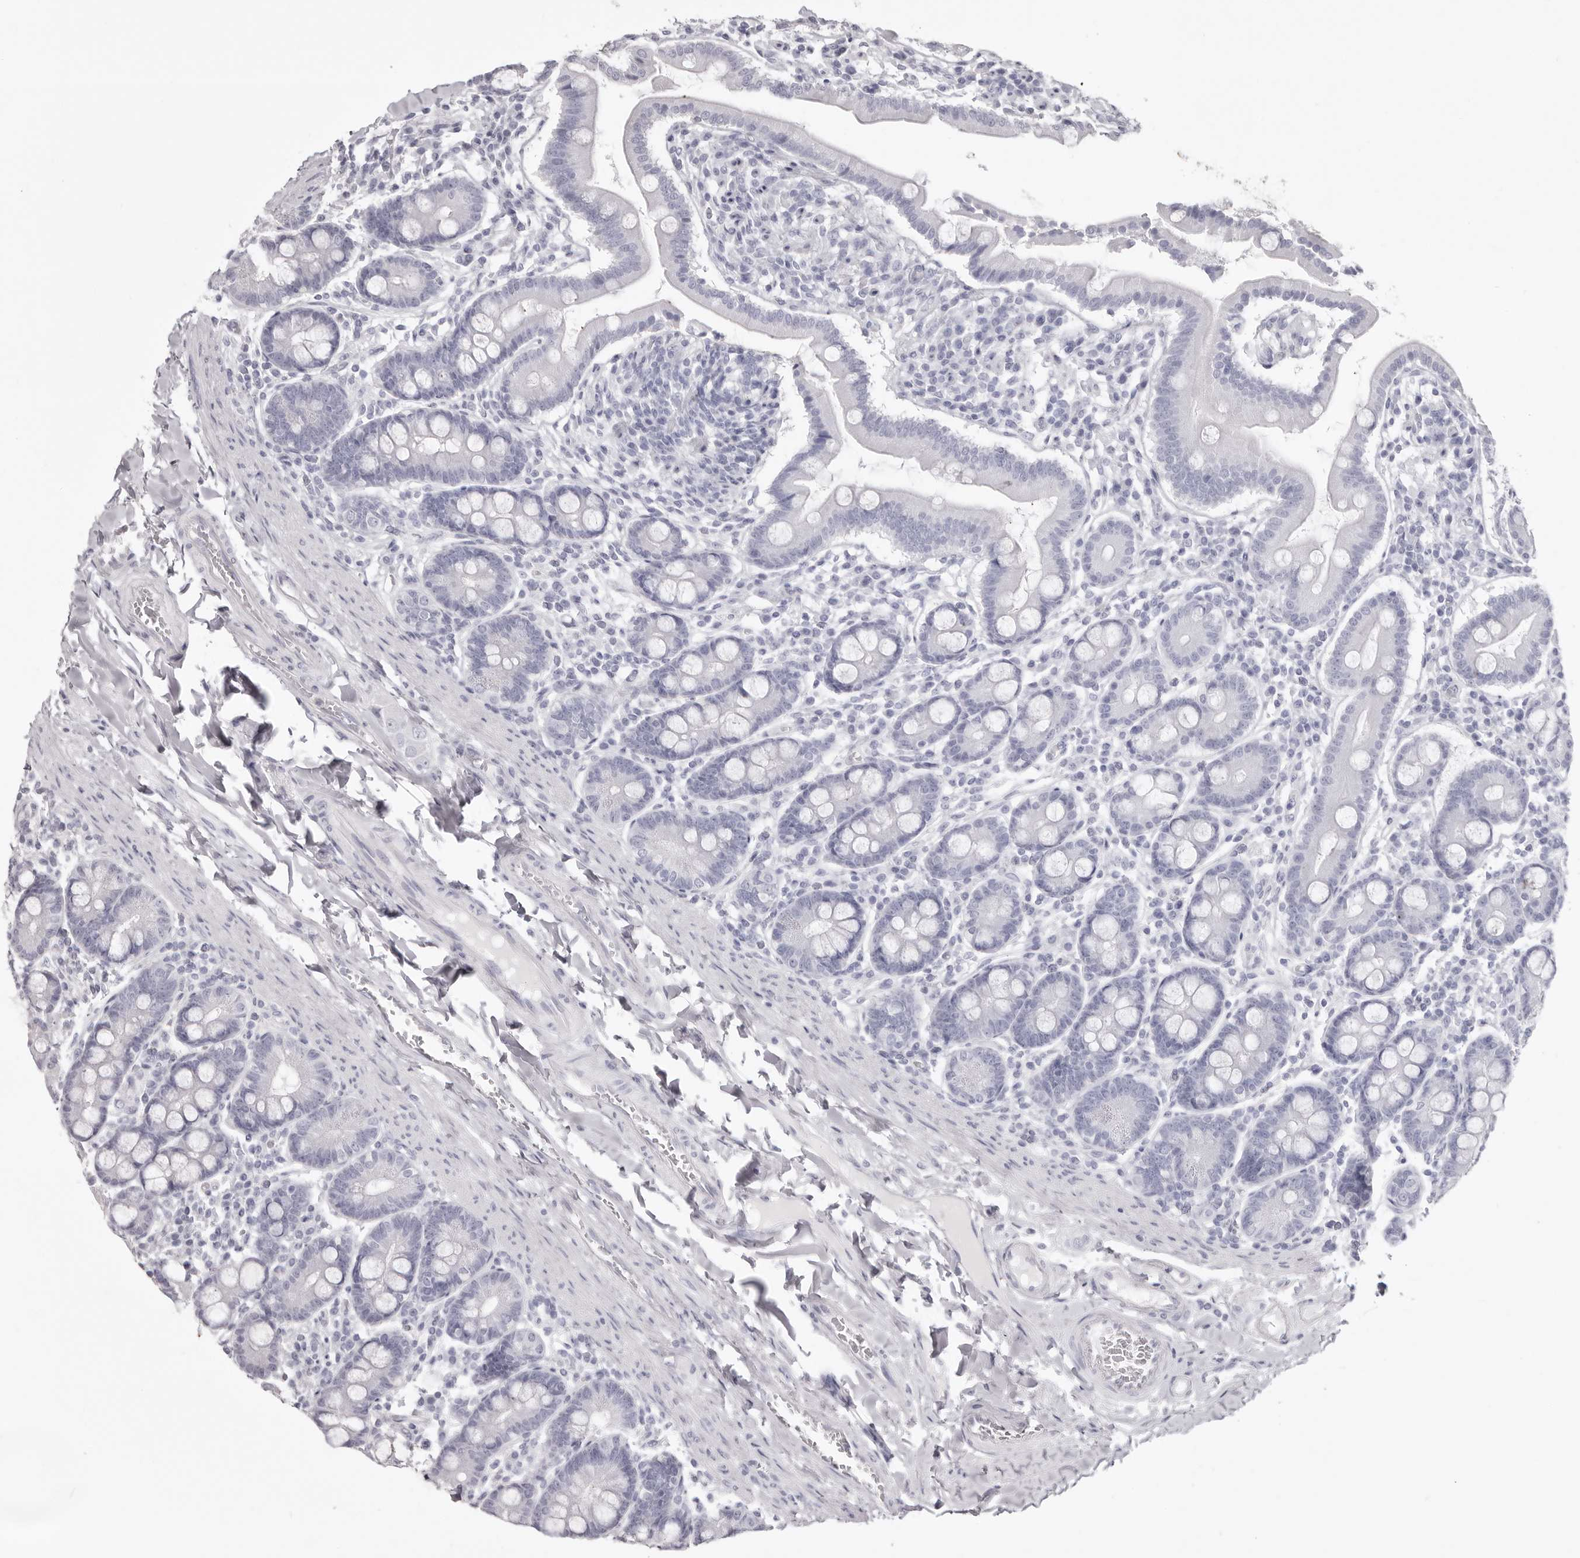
{"staining": {"intensity": "negative", "quantity": "none", "location": "none"}, "tissue": "duodenum", "cell_type": "Glandular cells", "image_type": "normal", "snomed": [{"axis": "morphology", "description": "Normal tissue, NOS"}, {"axis": "topography", "description": "Duodenum"}], "caption": "Immunohistochemistry image of normal human duodenum stained for a protein (brown), which shows no expression in glandular cells. (DAB immunohistochemistry with hematoxylin counter stain).", "gene": "GPR84", "patient": {"sex": "male", "age": 50}}